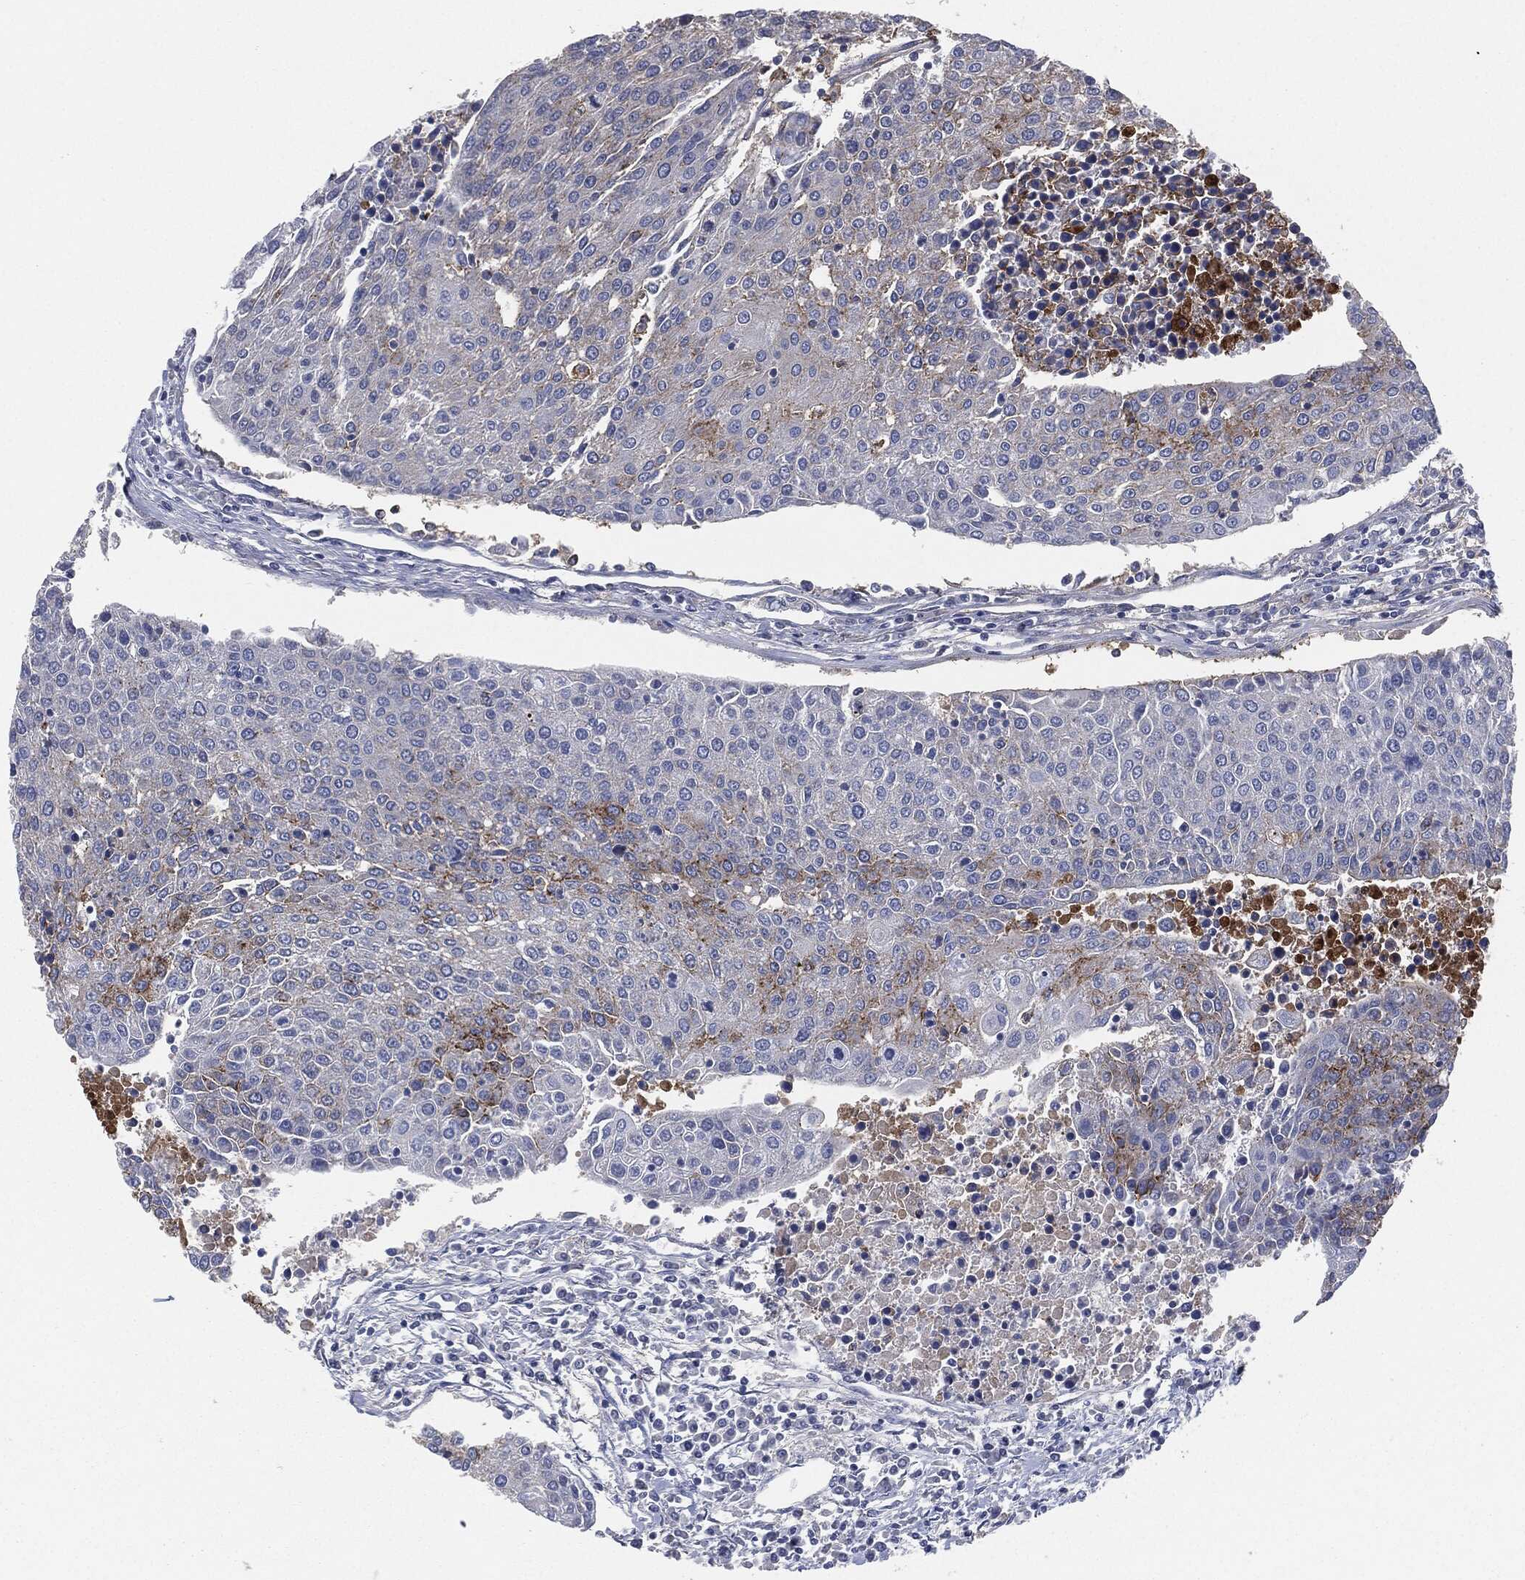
{"staining": {"intensity": "strong", "quantity": "<25%", "location": "cytoplasmic/membranous"}, "tissue": "urothelial cancer", "cell_type": "Tumor cells", "image_type": "cancer", "snomed": [{"axis": "morphology", "description": "Urothelial carcinoma, High grade"}, {"axis": "topography", "description": "Urinary bladder"}], "caption": "Immunohistochemical staining of high-grade urothelial carcinoma reveals medium levels of strong cytoplasmic/membranous protein expression in about <25% of tumor cells.", "gene": "APOB", "patient": {"sex": "female", "age": 85}}